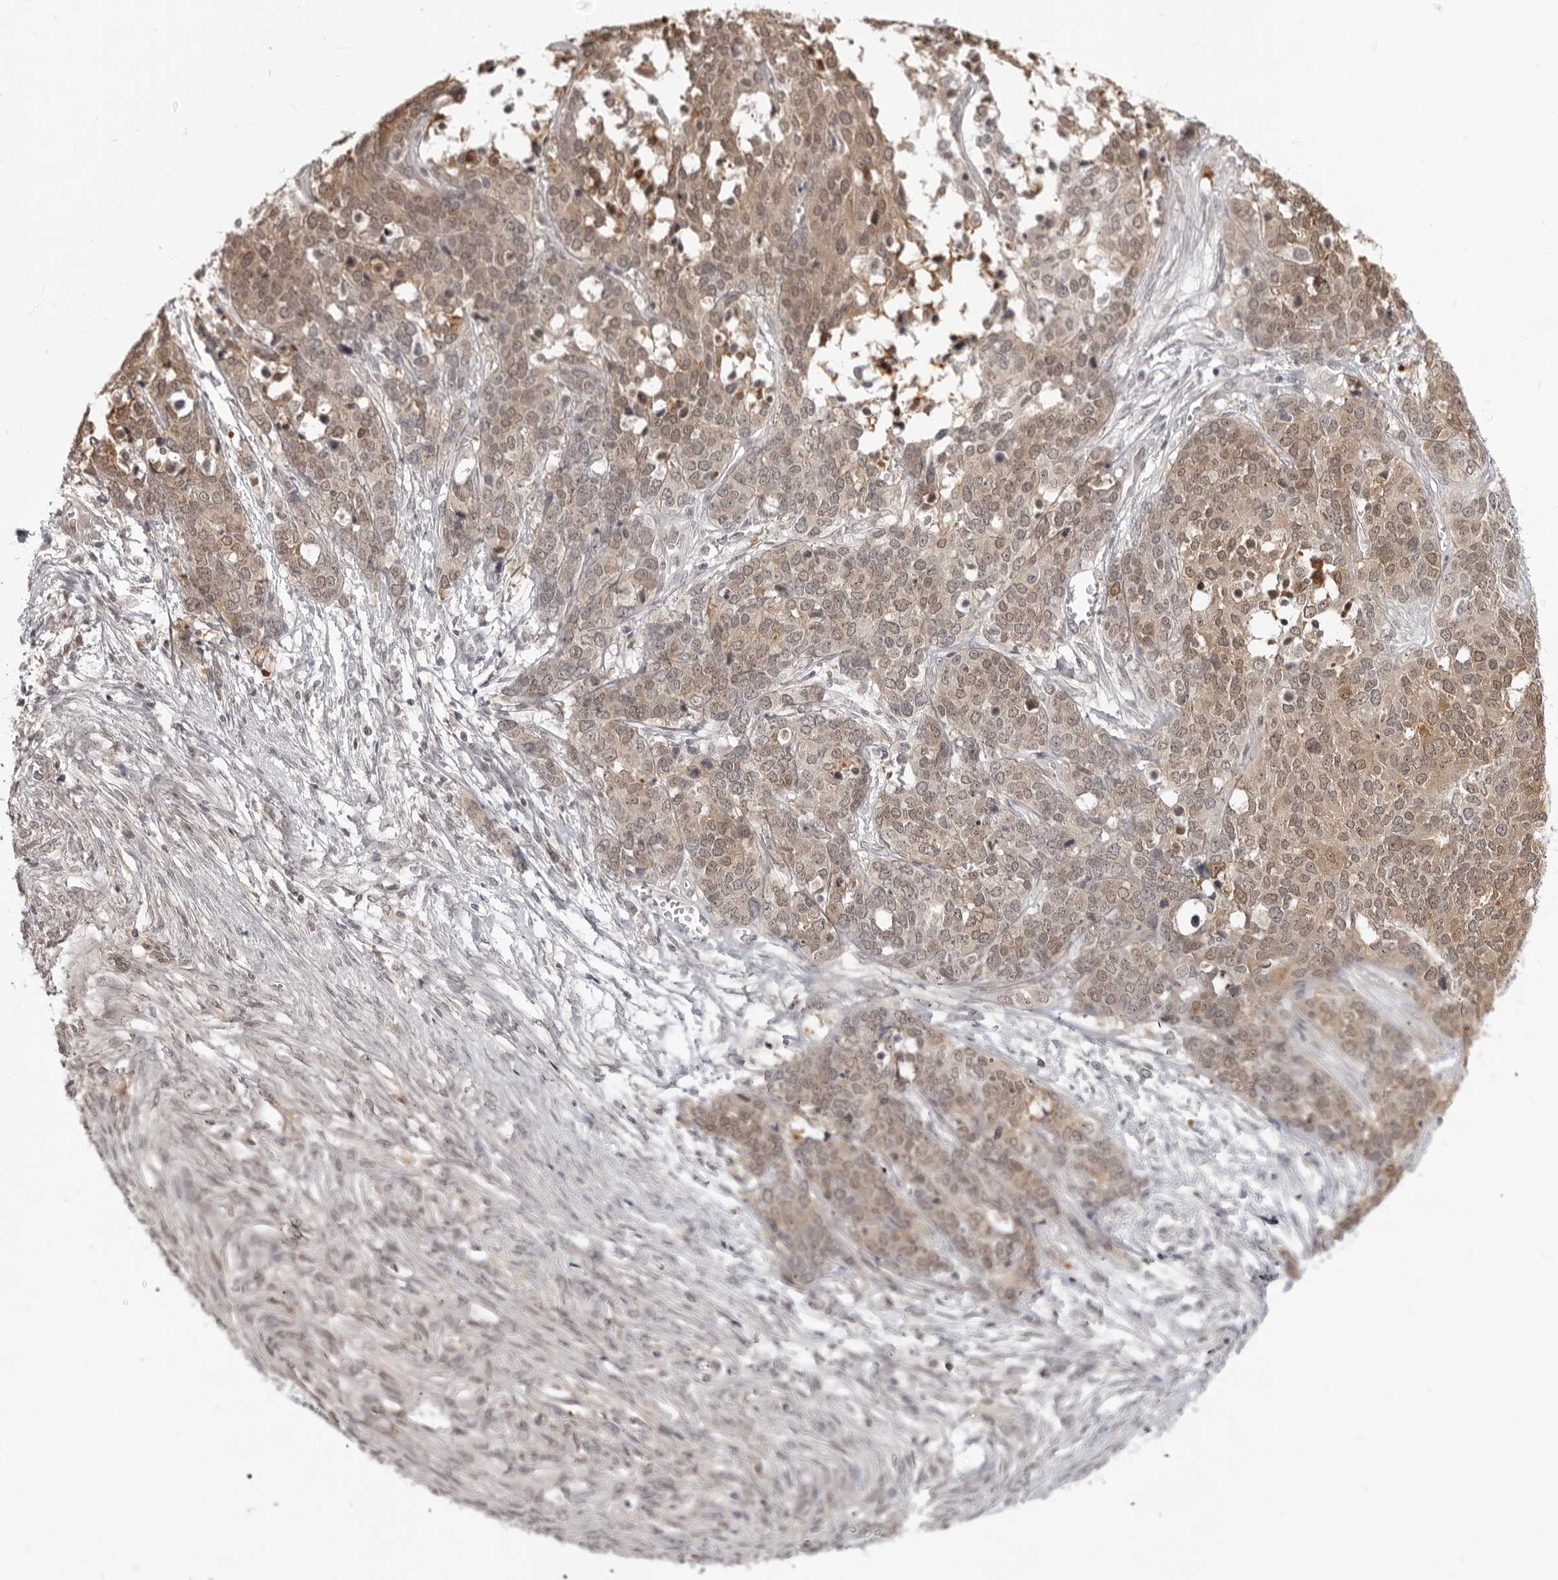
{"staining": {"intensity": "moderate", "quantity": ">75%", "location": "cytoplasmic/membranous,nuclear"}, "tissue": "ovarian cancer", "cell_type": "Tumor cells", "image_type": "cancer", "snomed": [{"axis": "morphology", "description": "Cystadenocarcinoma, serous, NOS"}, {"axis": "topography", "description": "Ovary"}], "caption": "The image demonstrates staining of ovarian cancer (serous cystadenocarcinoma), revealing moderate cytoplasmic/membranous and nuclear protein expression (brown color) within tumor cells.", "gene": "SRGAP2", "patient": {"sex": "female", "age": 44}}